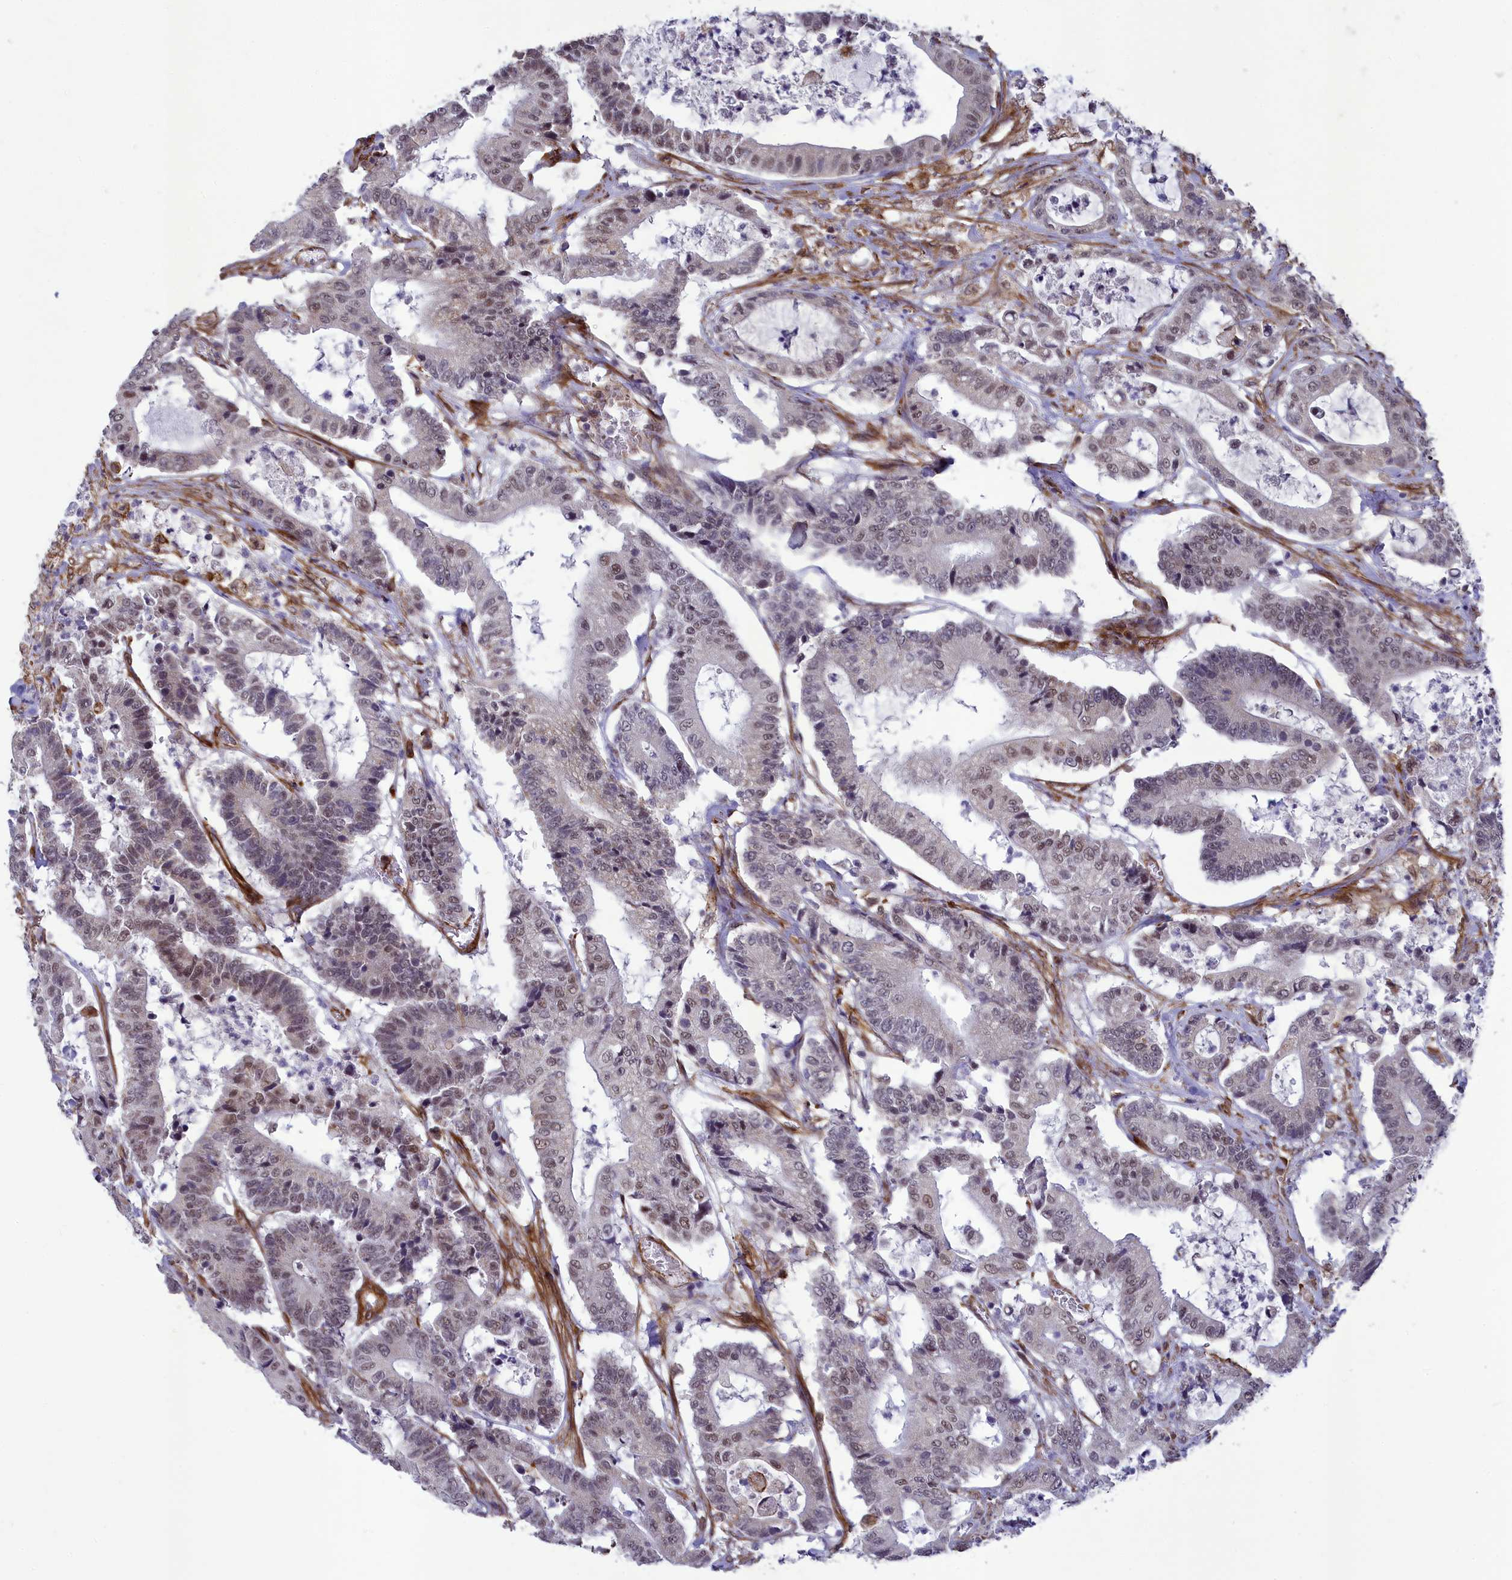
{"staining": {"intensity": "weak", "quantity": "25%-75%", "location": "nuclear"}, "tissue": "colorectal cancer", "cell_type": "Tumor cells", "image_type": "cancer", "snomed": [{"axis": "morphology", "description": "Adenocarcinoma, NOS"}, {"axis": "topography", "description": "Colon"}], "caption": "A photomicrograph showing weak nuclear expression in approximately 25%-75% of tumor cells in colorectal cancer (adenocarcinoma), as visualized by brown immunohistochemical staining.", "gene": "TNS1", "patient": {"sex": "female", "age": 84}}